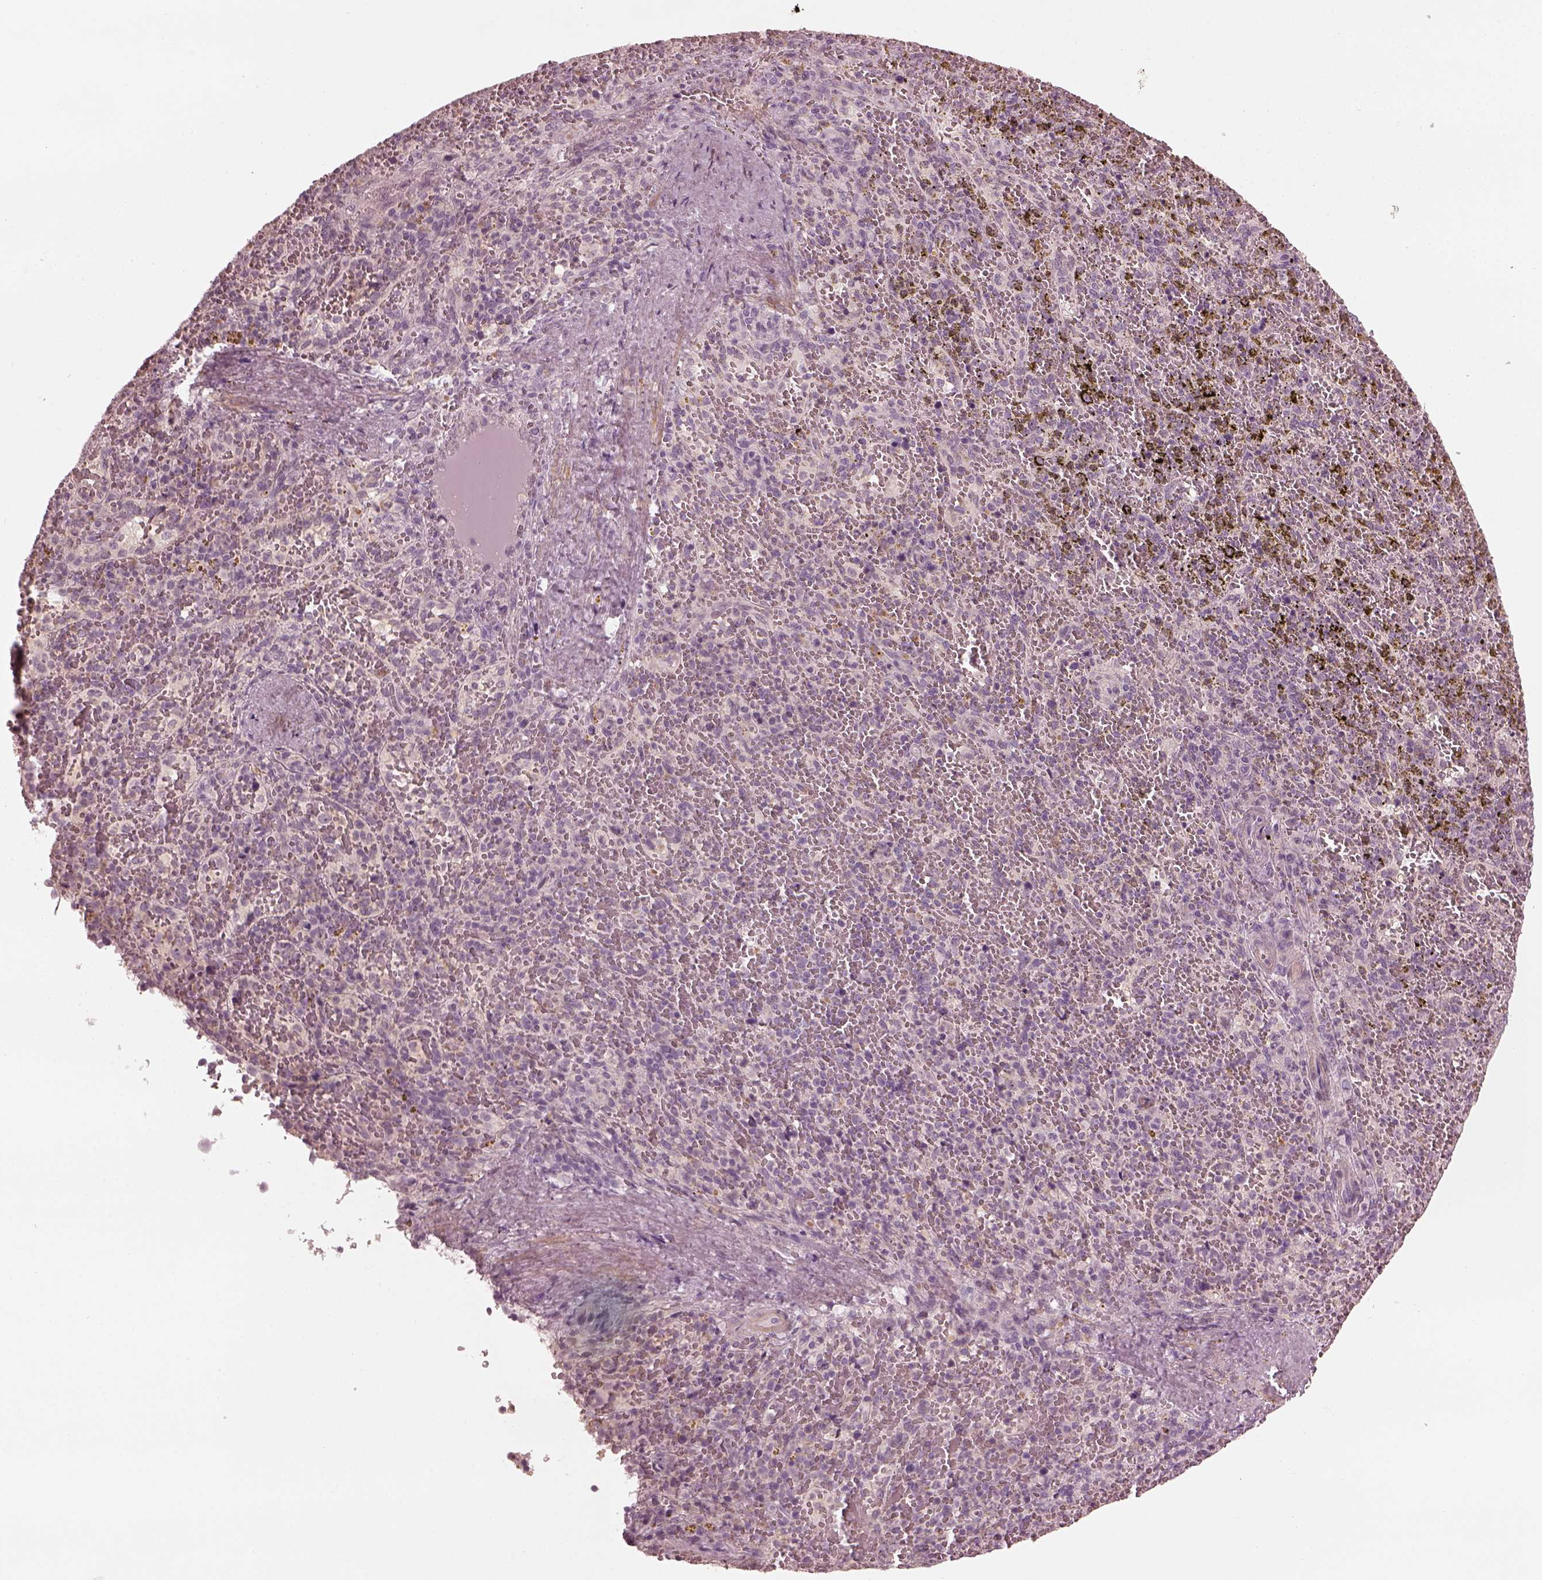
{"staining": {"intensity": "negative", "quantity": "none", "location": "none"}, "tissue": "spleen", "cell_type": "Cells in red pulp", "image_type": "normal", "snomed": [{"axis": "morphology", "description": "Normal tissue, NOS"}, {"axis": "topography", "description": "Spleen"}], "caption": "This is a histopathology image of IHC staining of normal spleen, which shows no staining in cells in red pulp. (IHC, brightfield microscopy, high magnification).", "gene": "CCDC170", "patient": {"sex": "female", "age": 50}}